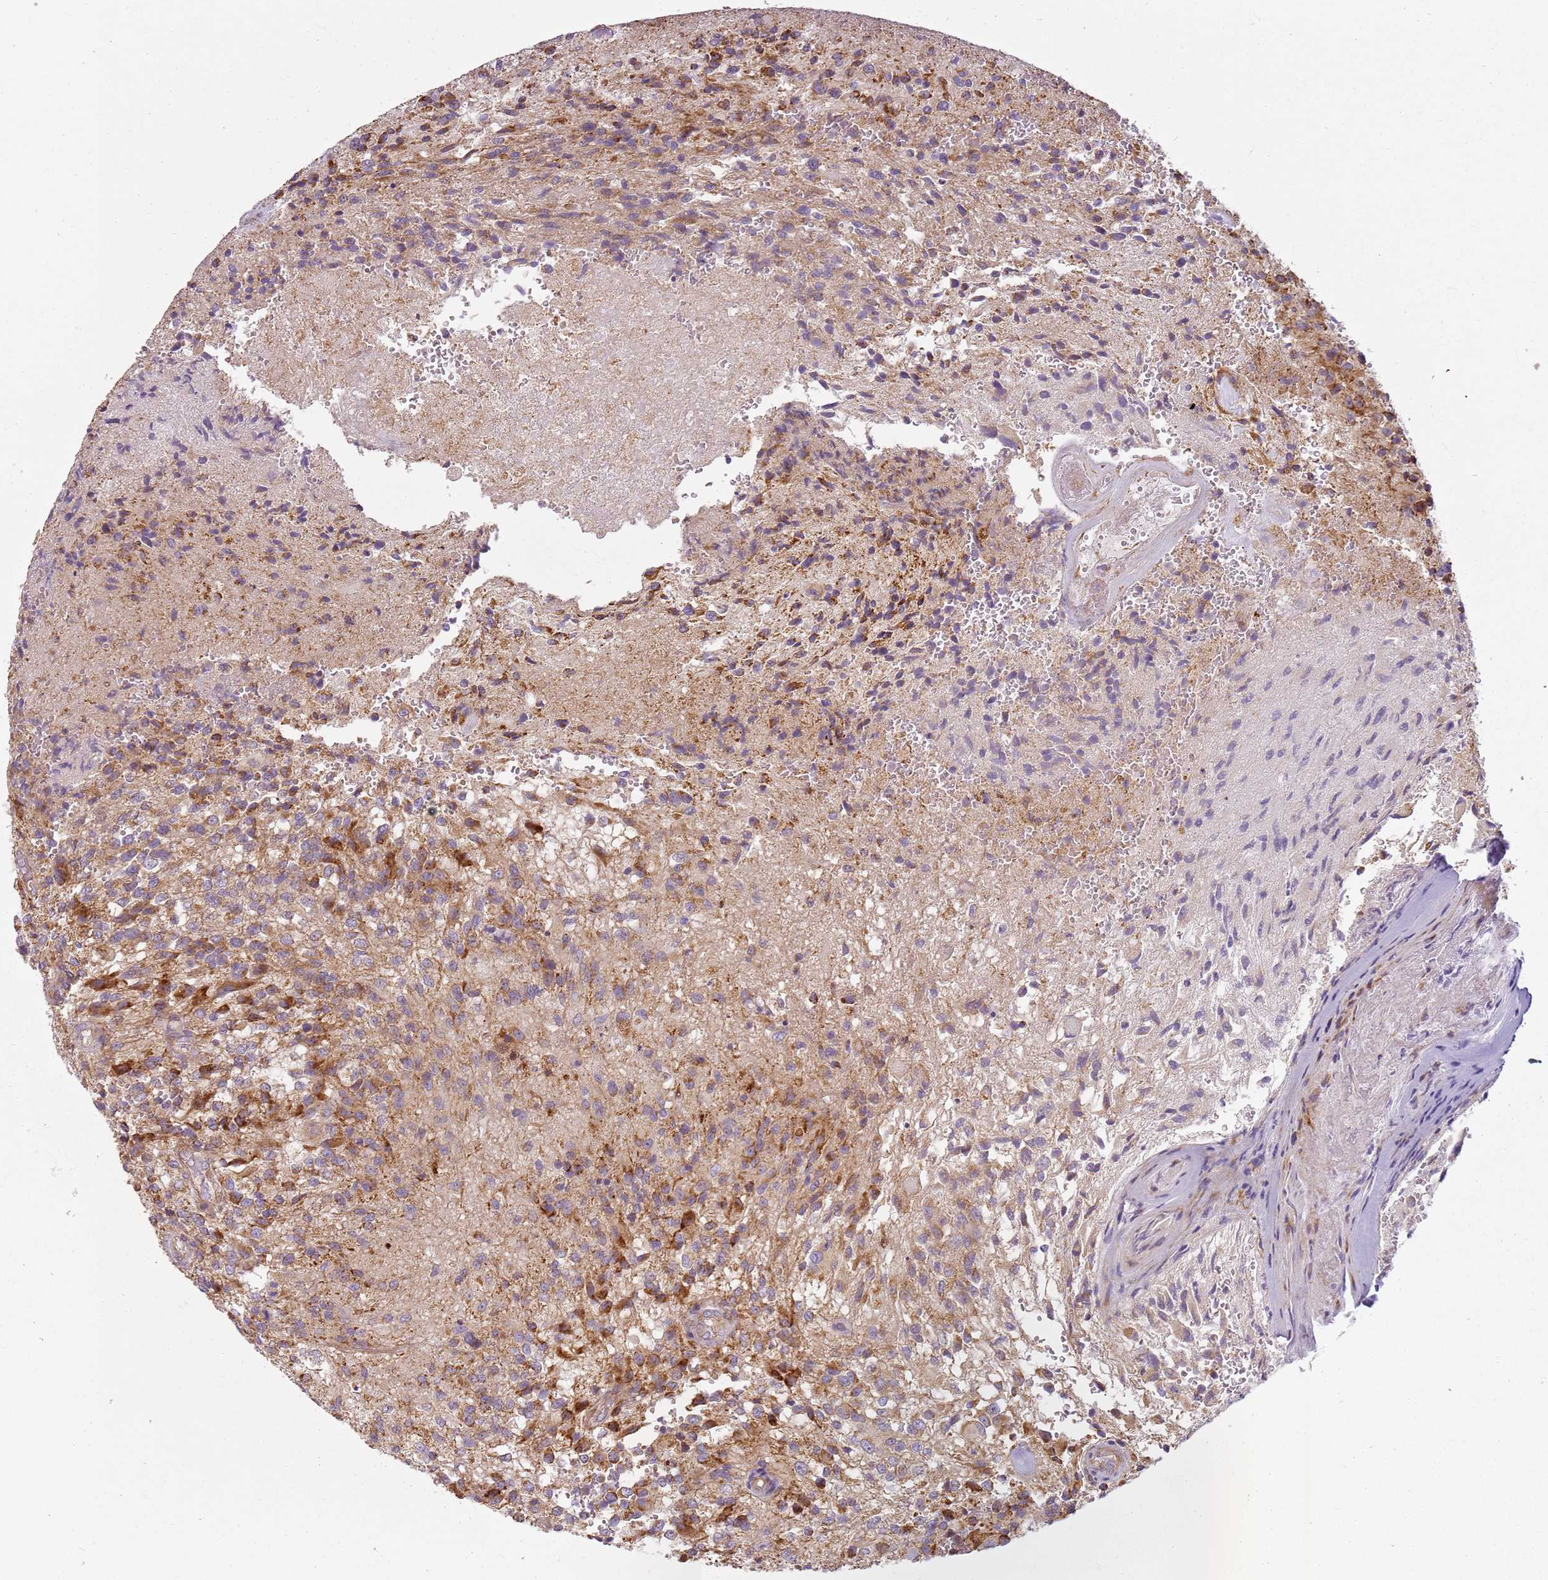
{"staining": {"intensity": "moderate", "quantity": "25%-75%", "location": "cytoplasmic/membranous"}, "tissue": "glioma", "cell_type": "Tumor cells", "image_type": "cancer", "snomed": [{"axis": "morphology", "description": "Normal tissue, NOS"}, {"axis": "morphology", "description": "Glioma, malignant, High grade"}, {"axis": "topography", "description": "Cerebral cortex"}], "caption": "Protein staining demonstrates moderate cytoplasmic/membranous staining in approximately 25%-75% of tumor cells in malignant high-grade glioma.", "gene": "TMEM200C", "patient": {"sex": "male", "age": 56}}